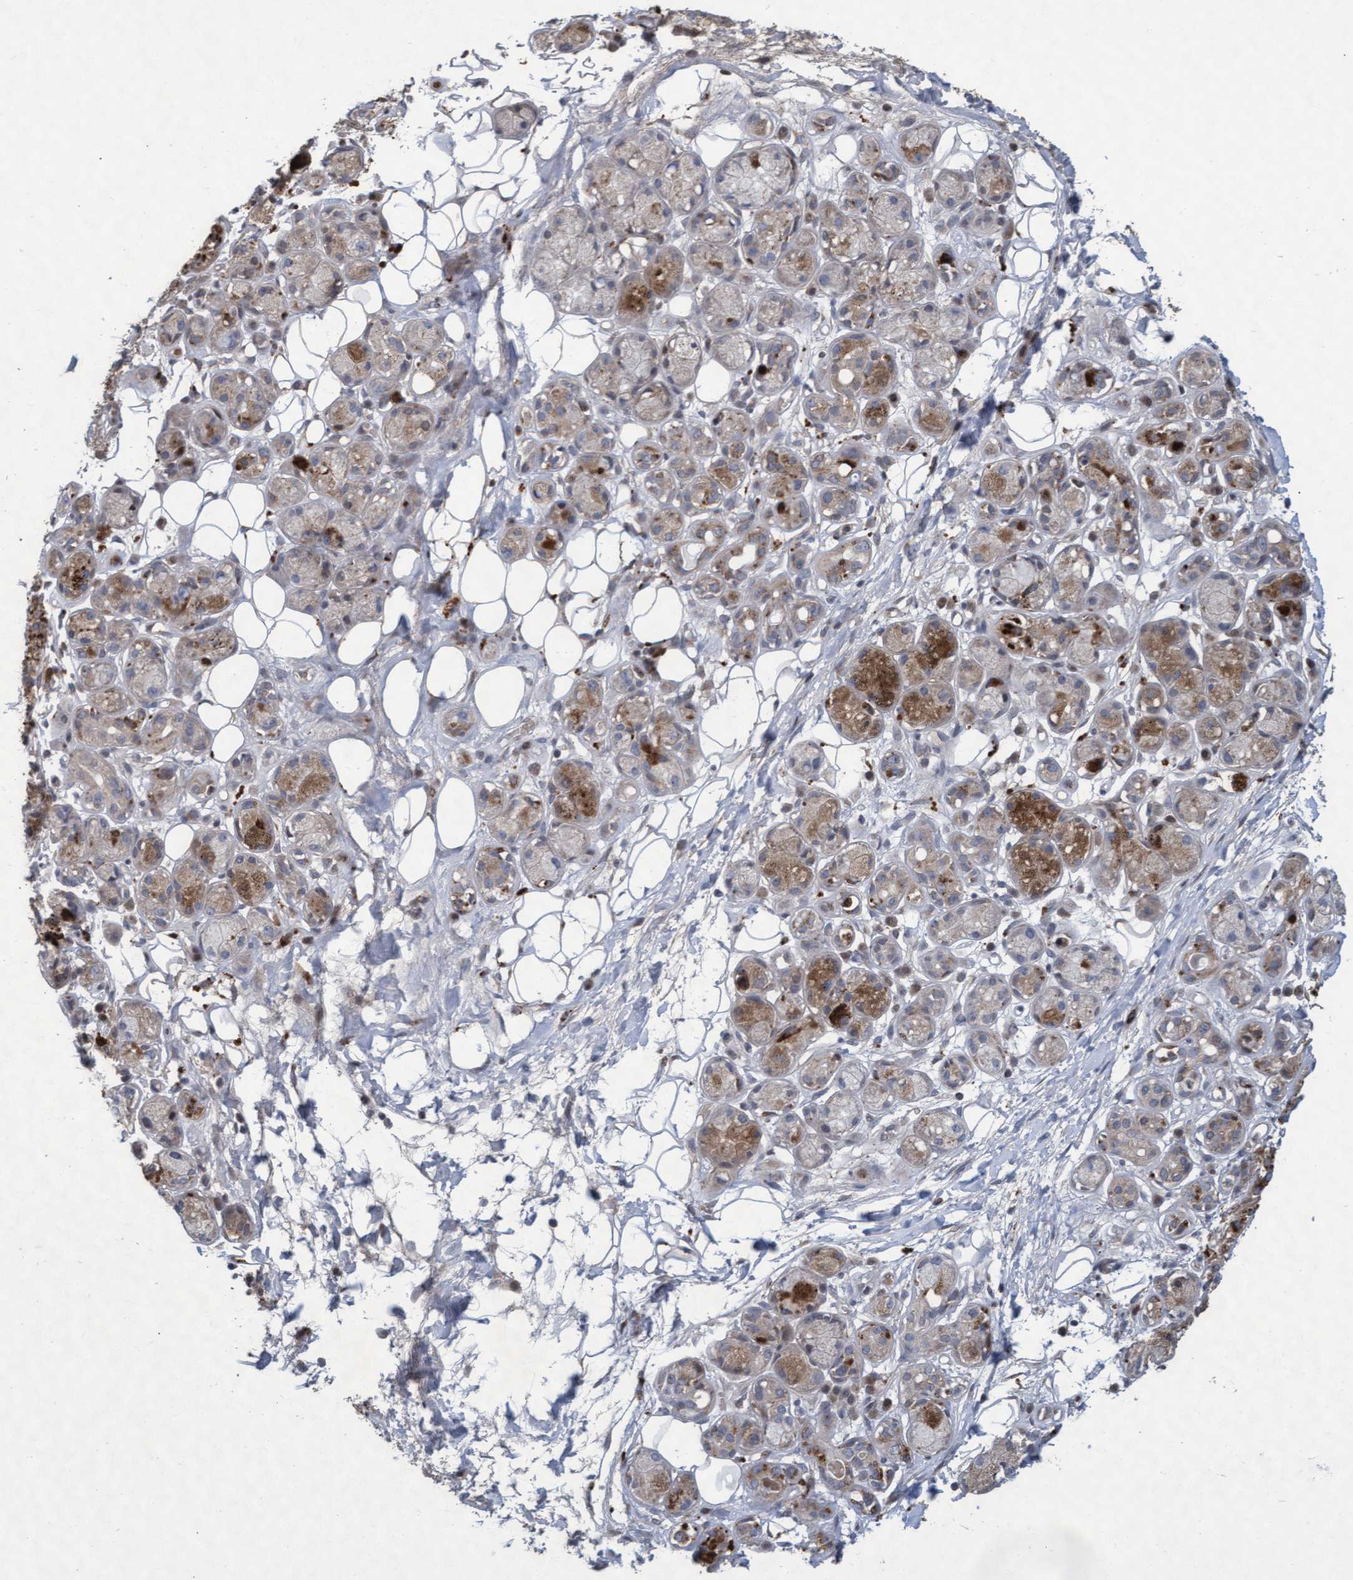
{"staining": {"intensity": "moderate", "quantity": ">75%", "location": "cytoplasmic/membranous"}, "tissue": "adipose tissue", "cell_type": "Adipocytes", "image_type": "normal", "snomed": [{"axis": "morphology", "description": "Normal tissue, NOS"}, {"axis": "morphology", "description": "Inflammation, NOS"}, {"axis": "topography", "description": "Salivary gland"}, {"axis": "topography", "description": "Peripheral nerve tissue"}], "caption": "Immunohistochemistry (IHC) photomicrograph of benign adipose tissue stained for a protein (brown), which exhibits medium levels of moderate cytoplasmic/membranous staining in about >75% of adipocytes.", "gene": "KCNC2", "patient": {"sex": "female", "age": 75}}